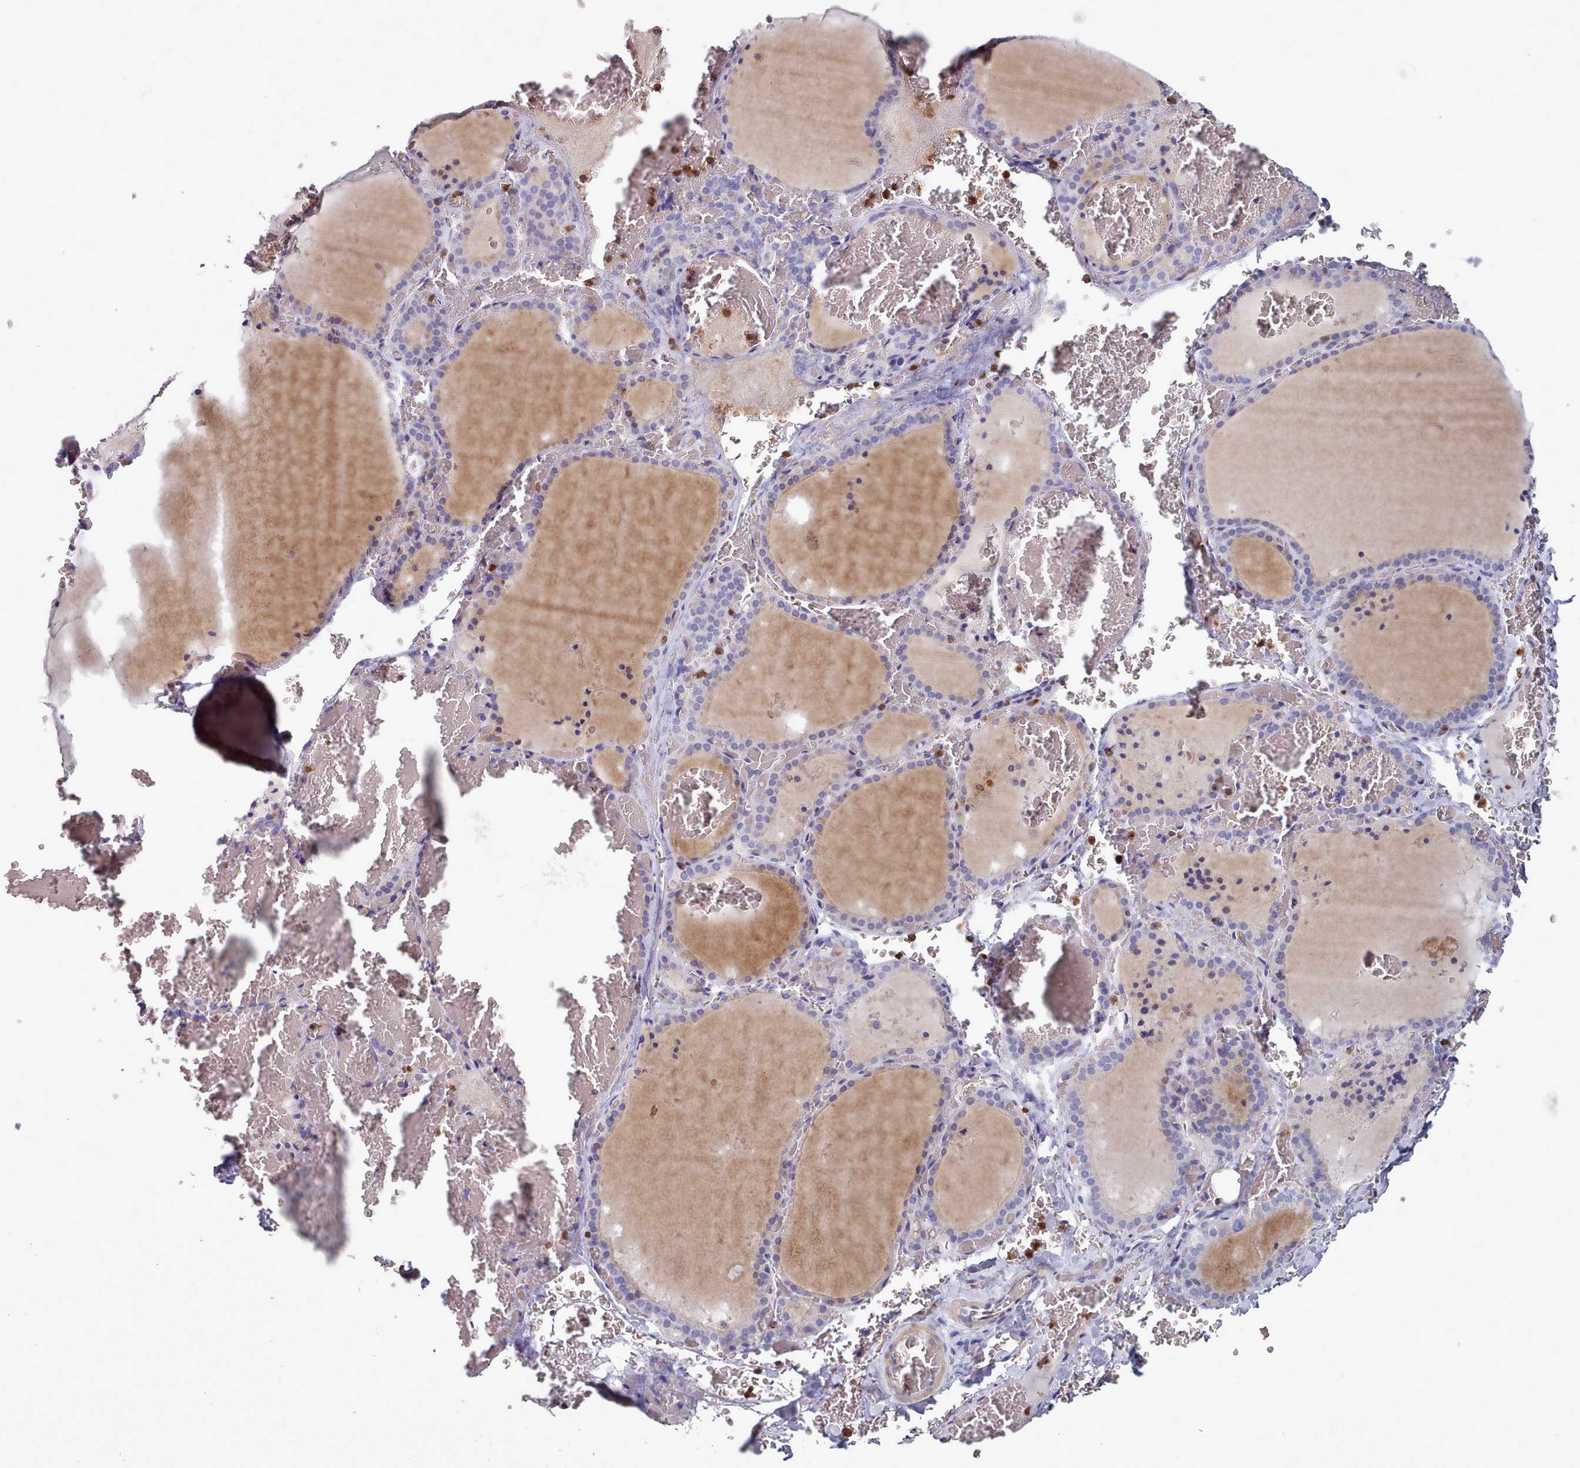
{"staining": {"intensity": "weak", "quantity": "<25%", "location": "cytoplasmic/membranous"}, "tissue": "thyroid gland", "cell_type": "Glandular cells", "image_type": "normal", "snomed": [{"axis": "morphology", "description": "Normal tissue, NOS"}, {"axis": "topography", "description": "Thyroid gland"}], "caption": "Human thyroid gland stained for a protein using IHC reveals no positivity in glandular cells.", "gene": "RAC1", "patient": {"sex": "female", "age": 39}}